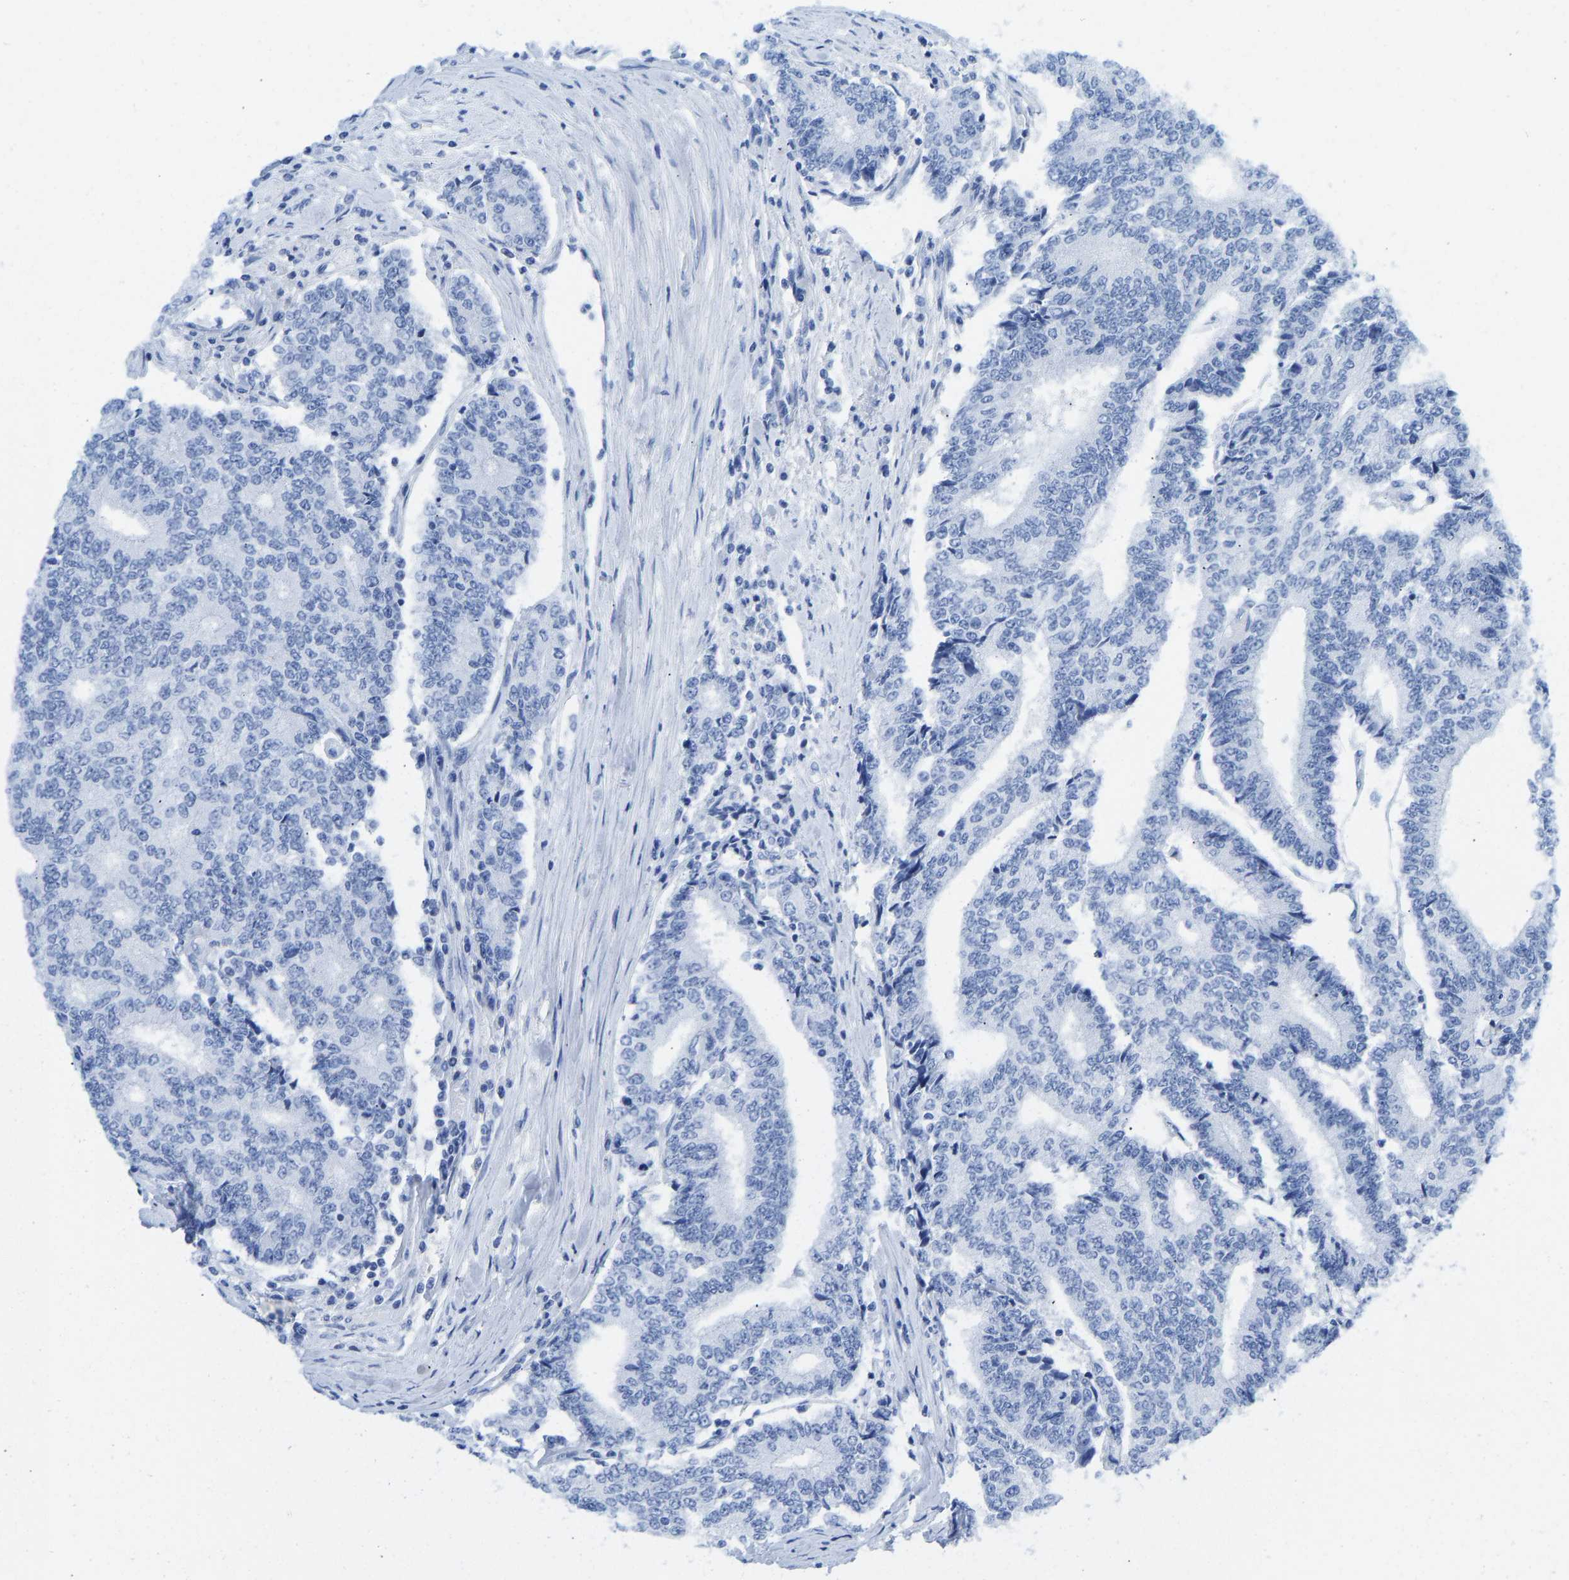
{"staining": {"intensity": "negative", "quantity": "none", "location": "none"}, "tissue": "prostate cancer", "cell_type": "Tumor cells", "image_type": "cancer", "snomed": [{"axis": "morphology", "description": "Normal tissue, NOS"}, {"axis": "morphology", "description": "Adenocarcinoma, High grade"}, {"axis": "topography", "description": "Prostate"}, {"axis": "topography", "description": "Seminal veicle"}], "caption": "DAB (3,3'-diaminobenzidine) immunohistochemical staining of prostate cancer displays no significant expression in tumor cells.", "gene": "ELMO2", "patient": {"sex": "male", "age": 55}}